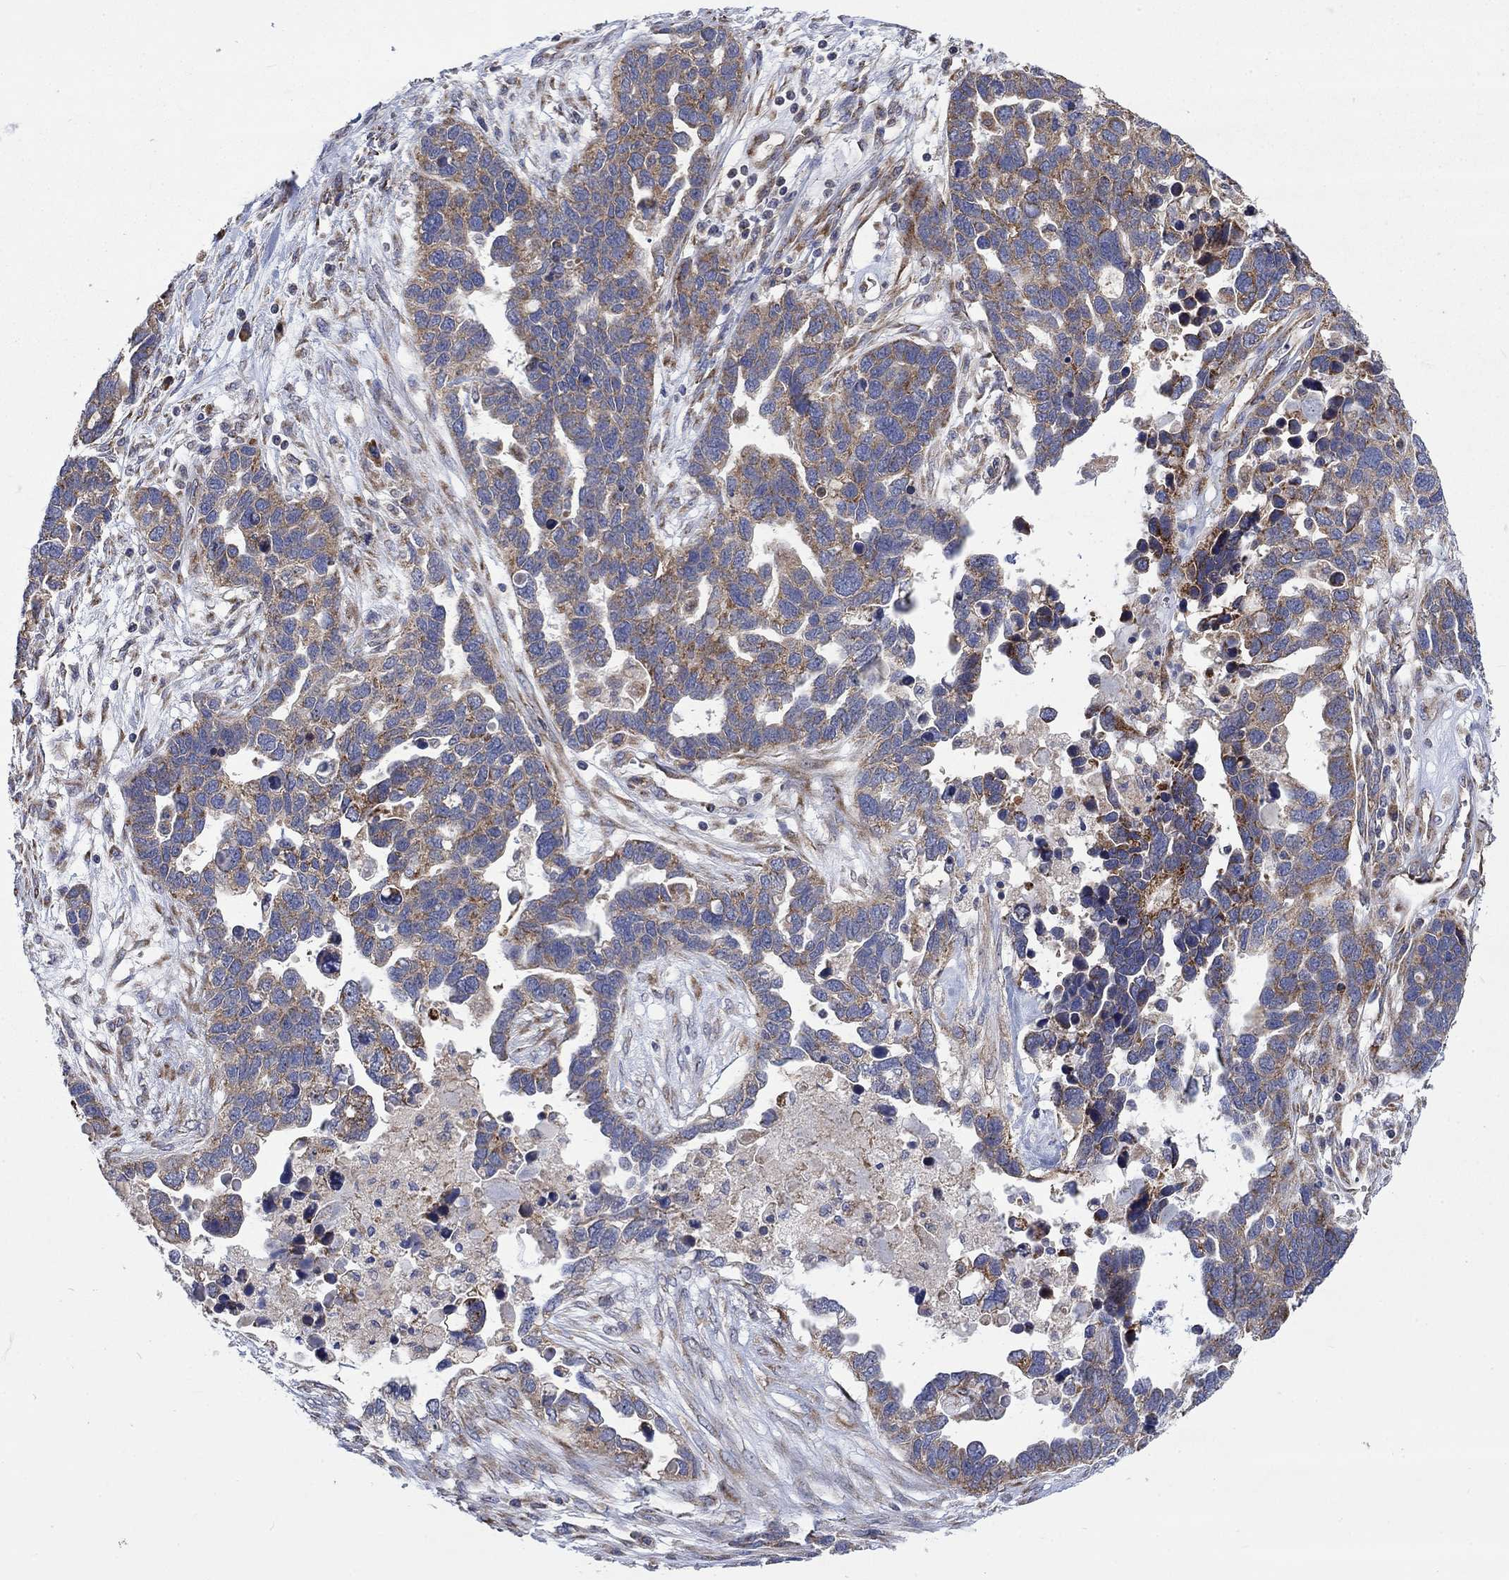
{"staining": {"intensity": "weak", "quantity": ">75%", "location": "cytoplasmic/membranous"}, "tissue": "ovarian cancer", "cell_type": "Tumor cells", "image_type": "cancer", "snomed": [{"axis": "morphology", "description": "Cystadenocarcinoma, serous, NOS"}, {"axis": "topography", "description": "Ovary"}], "caption": "Ovarian cancer stained with DAB (3,3'-diaminobenzidine) IHC exhibits low levels of weak cytoplasmic/membranous positivity in about >75% of tumor cells.", "gene": "RPLP0", "patient": {"sex": "female", "age": 54}}